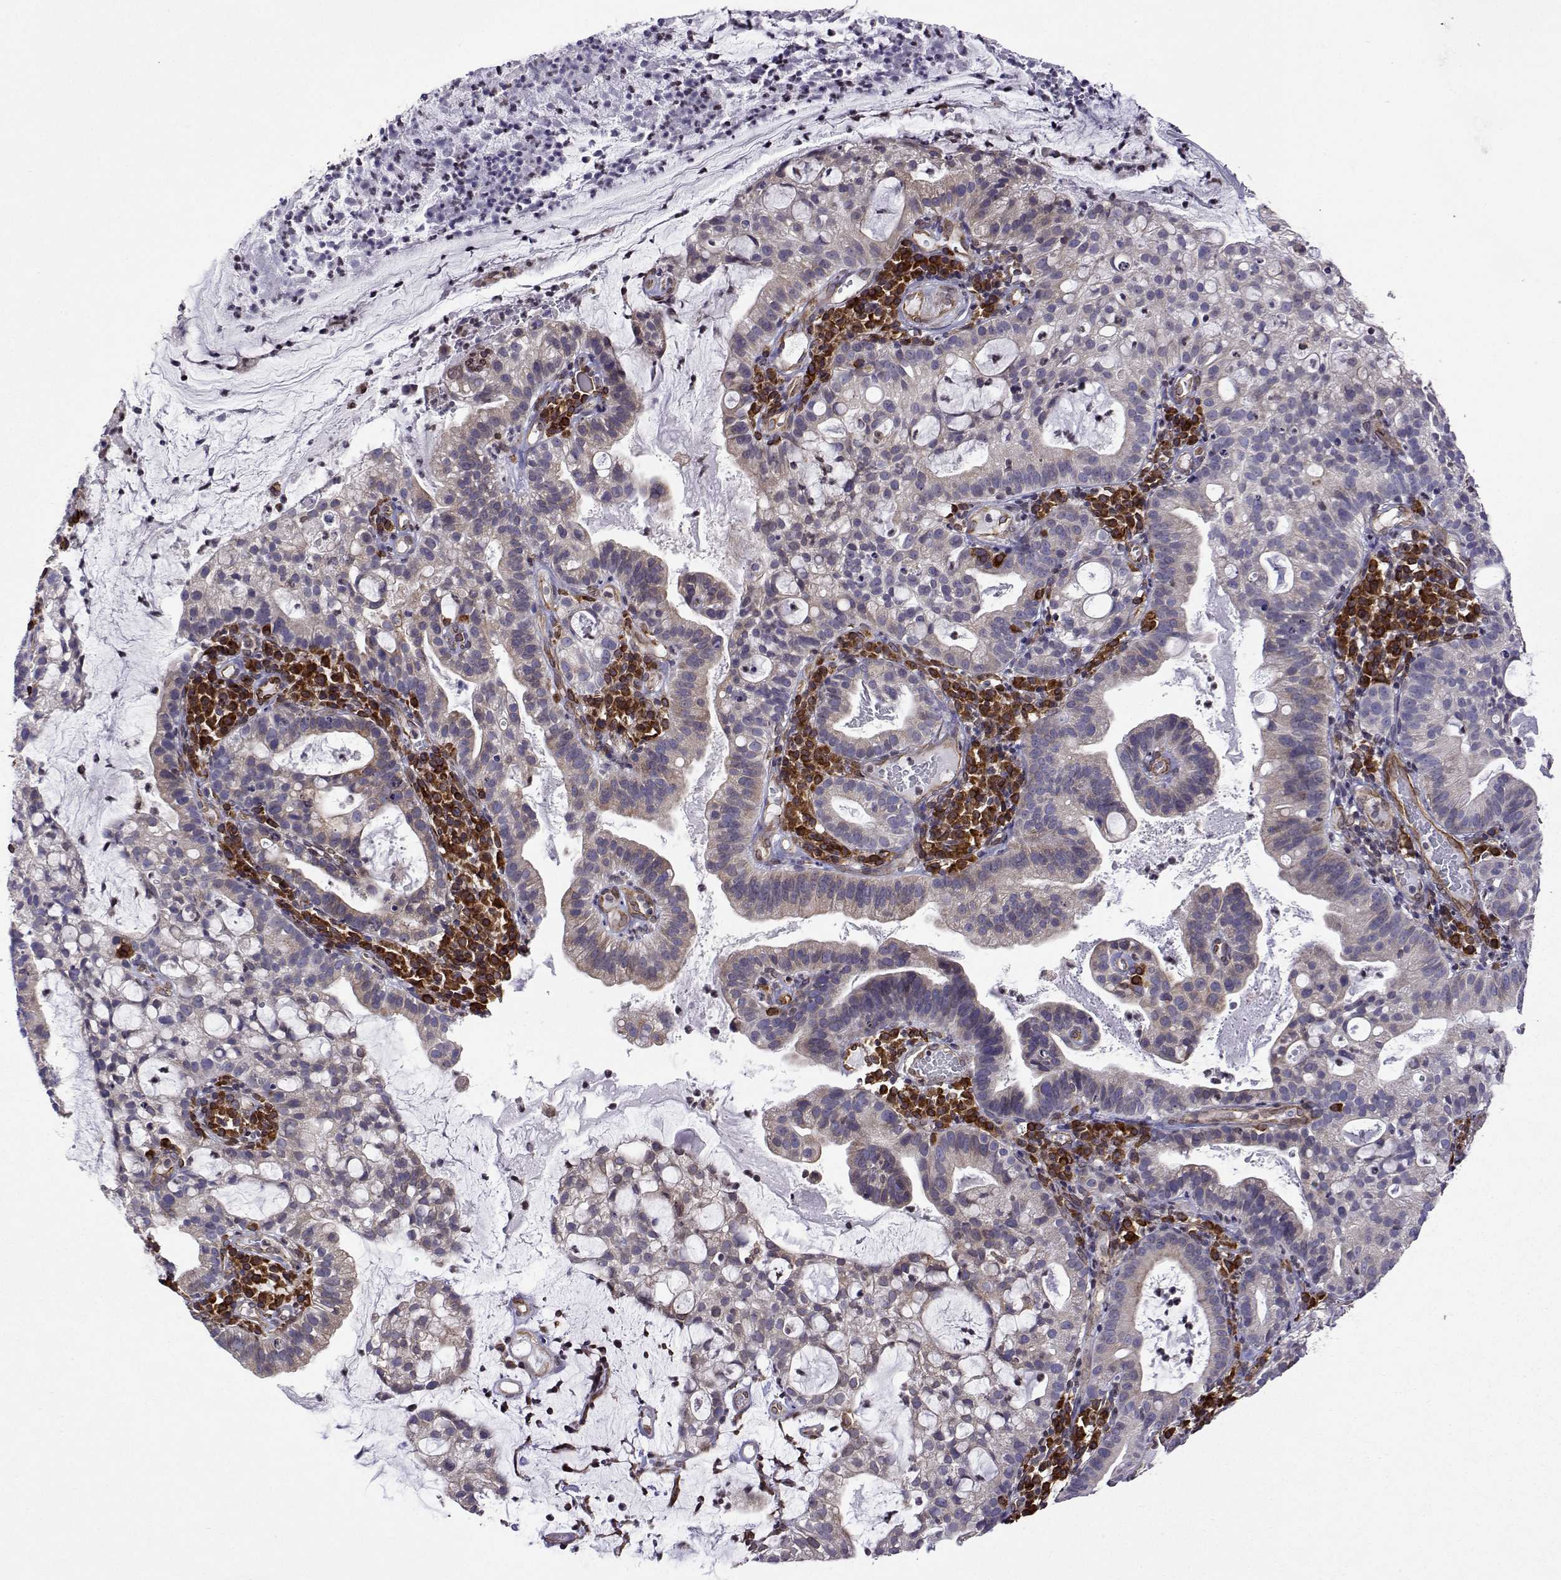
{"staining": {"intensity": "negative", "quantity": "none", "location": "none"}, "tissue": "cervical cancer", "cell_type": "Tumor cells", "image_type": "cancer", "snomed": [{"axis": "morphology", "description": "Adenocarcinoma, NOS"}, {"axis": "topography", "description": "Cervix"}], "caption": "Immunohistochemistry image of neoplastic tissue: human cervical cancer (adenocarcinoma) stained with DAB (3,3'-diaminobenzidine) reveals no significant protein positivity in tumor cells. (Stains: DAB (3,3'-diaminobenzidine) immunohistochemistry (IHC) with hematoxylin counter stain, Microscopy: brightfield microscopy at high magnification).", "gene": "PGRMC2", "patient": {"sex": "female", "age": 41}}